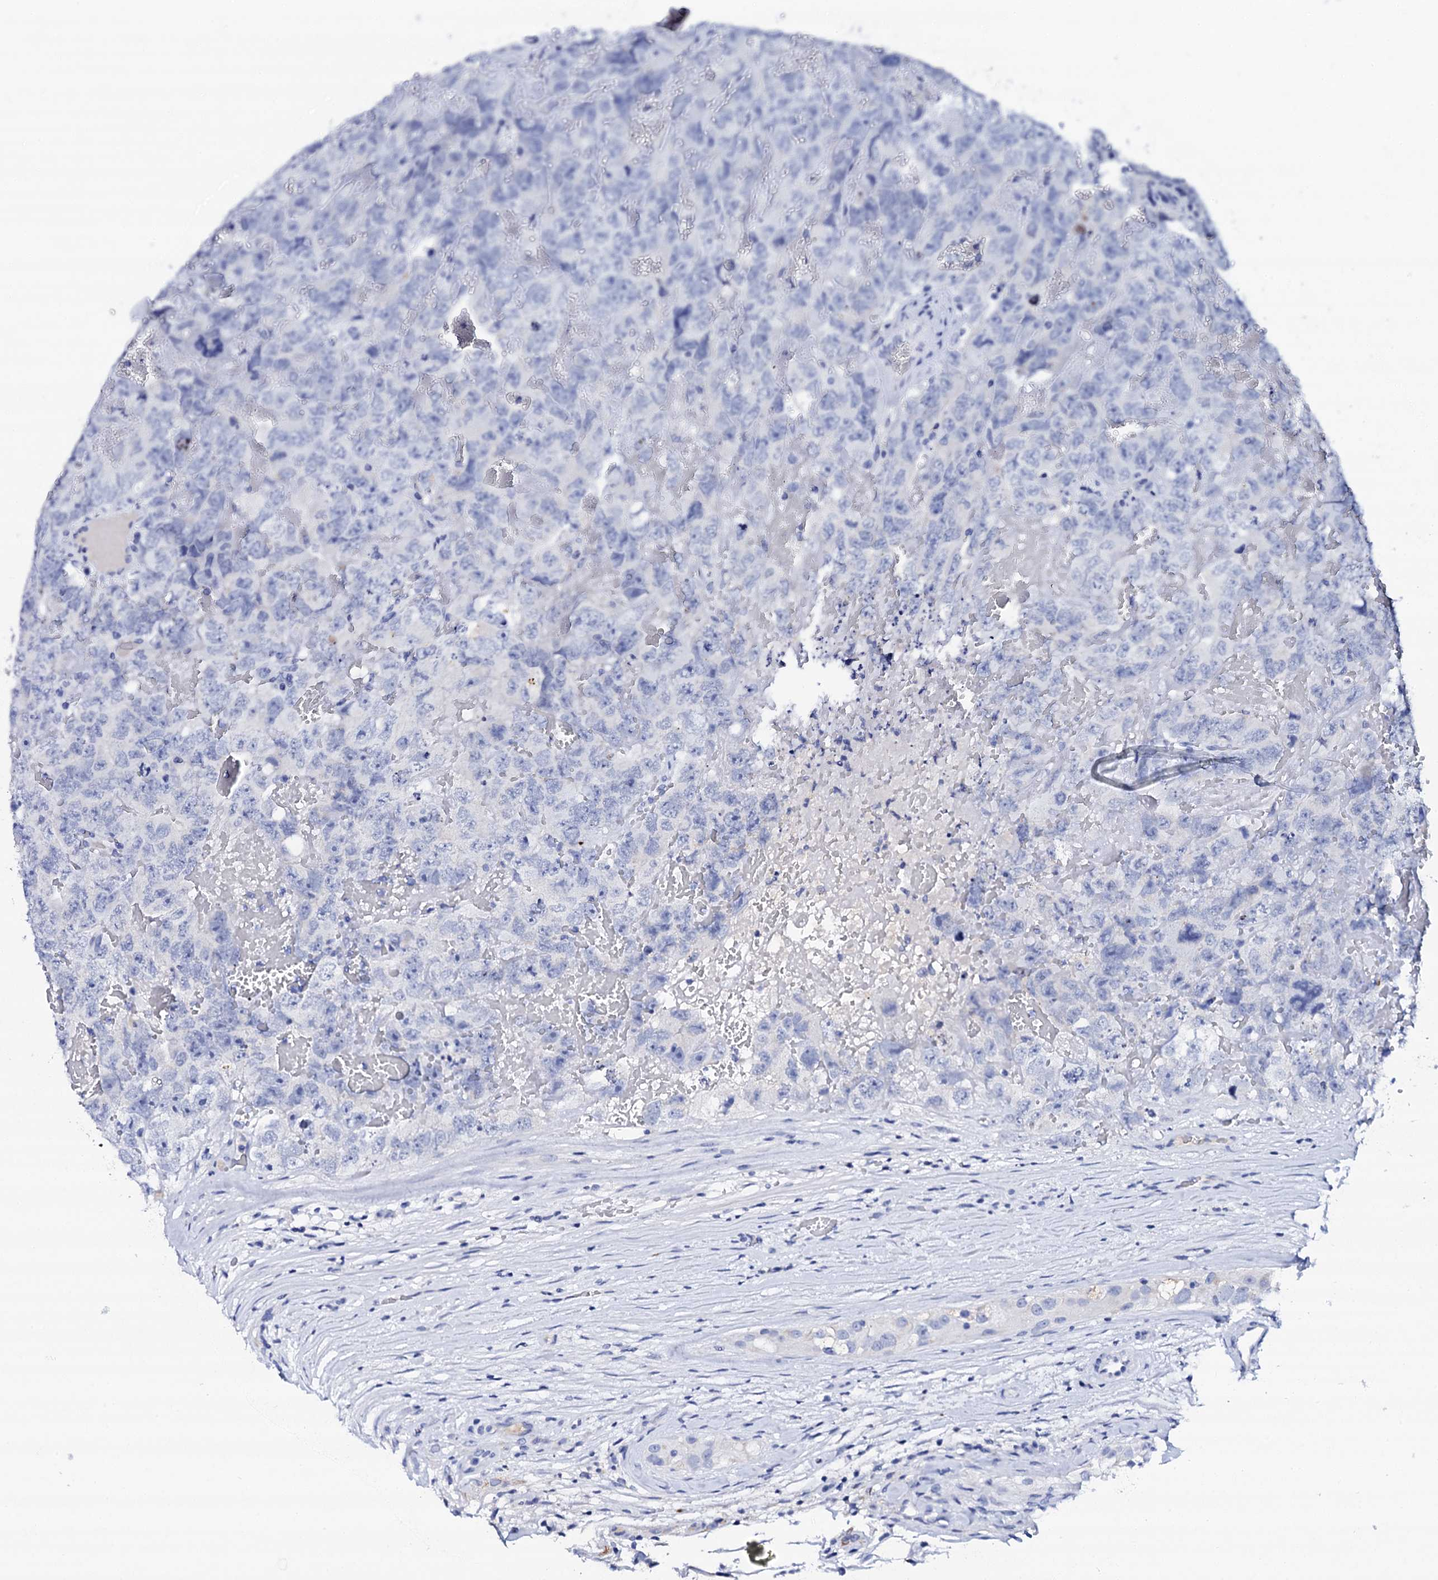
{"staining": {"intensity": "negative", "quantity": "none", "location": "none"}, "tissue": "testis cancer", "cell_type": "Tumor cells", "image_type": "cancer", "snomed": [{"axis": "morphology", "description": "Carcinoma, Embryonal, NOS"}, {"axis": "topography", "description": "Testis"}], "caption": "An immunohistochemistry (IHC) micrograph of testis cancer (embryonal carcinoma) is shown. There is no staining in tumor cells of testis cancer (embryonal carcinoma).", "gene": "FBXL16", "patient": {"sex": "male", "age": 45}}